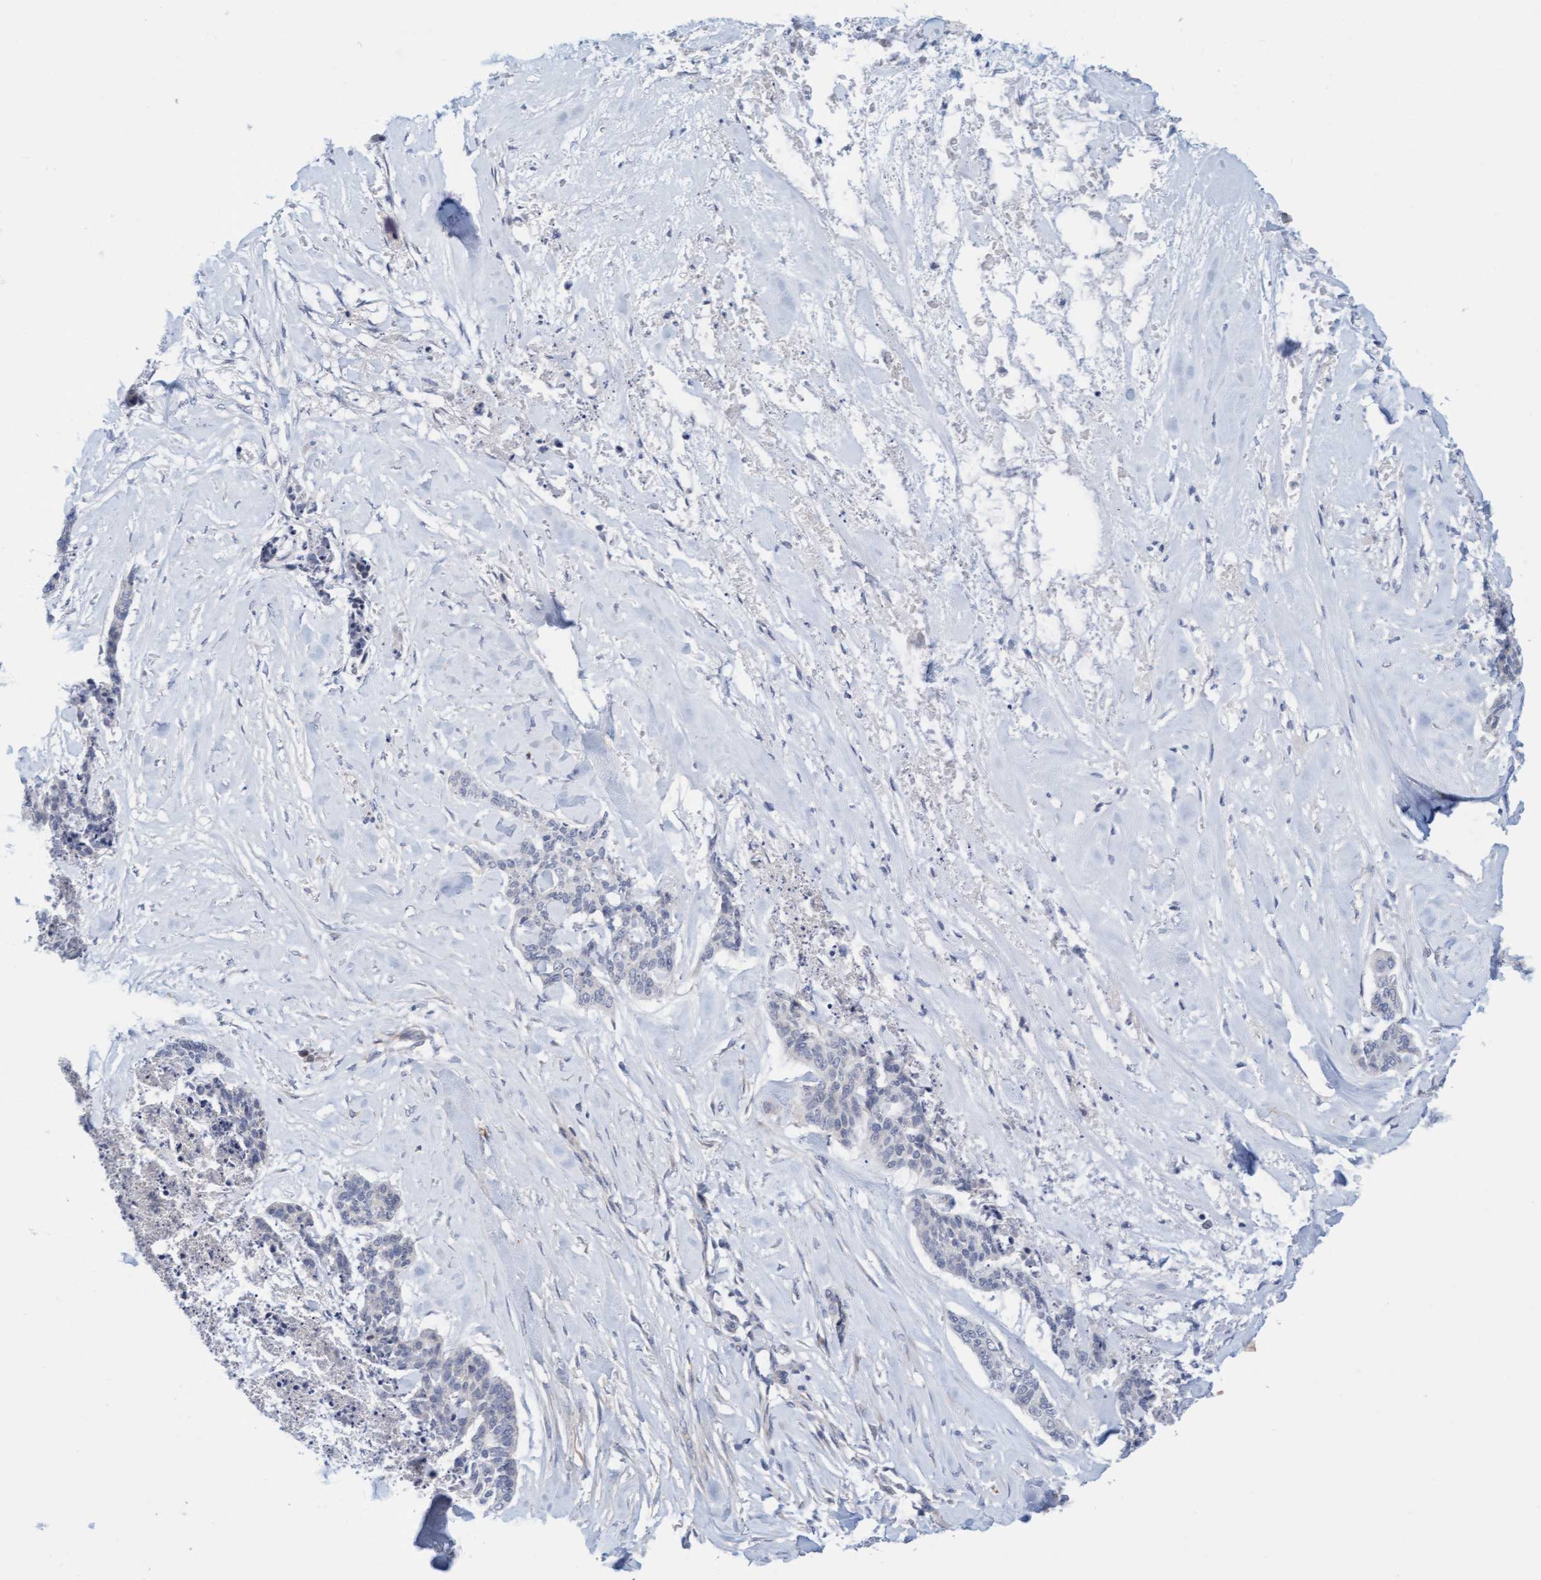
{"staining": {"intensity": "negative", "quantity": "none", "location": "none"}, "tissue": "skin cancer", "cell_type": "Tumor cells", "image_type": "cancer", "snomed": [{"axis": "morphology", "description": "Basal cell carcinoma"}, {"axis": "topography", "description": "Skin"}], "caption": "This photomicrograph is of skin cancer (basal cell carcinoma) stained with IHC to label a protein in brown with the nuclei are counter-stained blue. There is no staining in tumor cells. (DAB (3,3'-diaminobenzidine) immunohistochemistry (IHC) visualized using brightfield microscopy, high magnification).", "gene": "ZC3H3", "patient": {"sex": "female", "age": 64}}